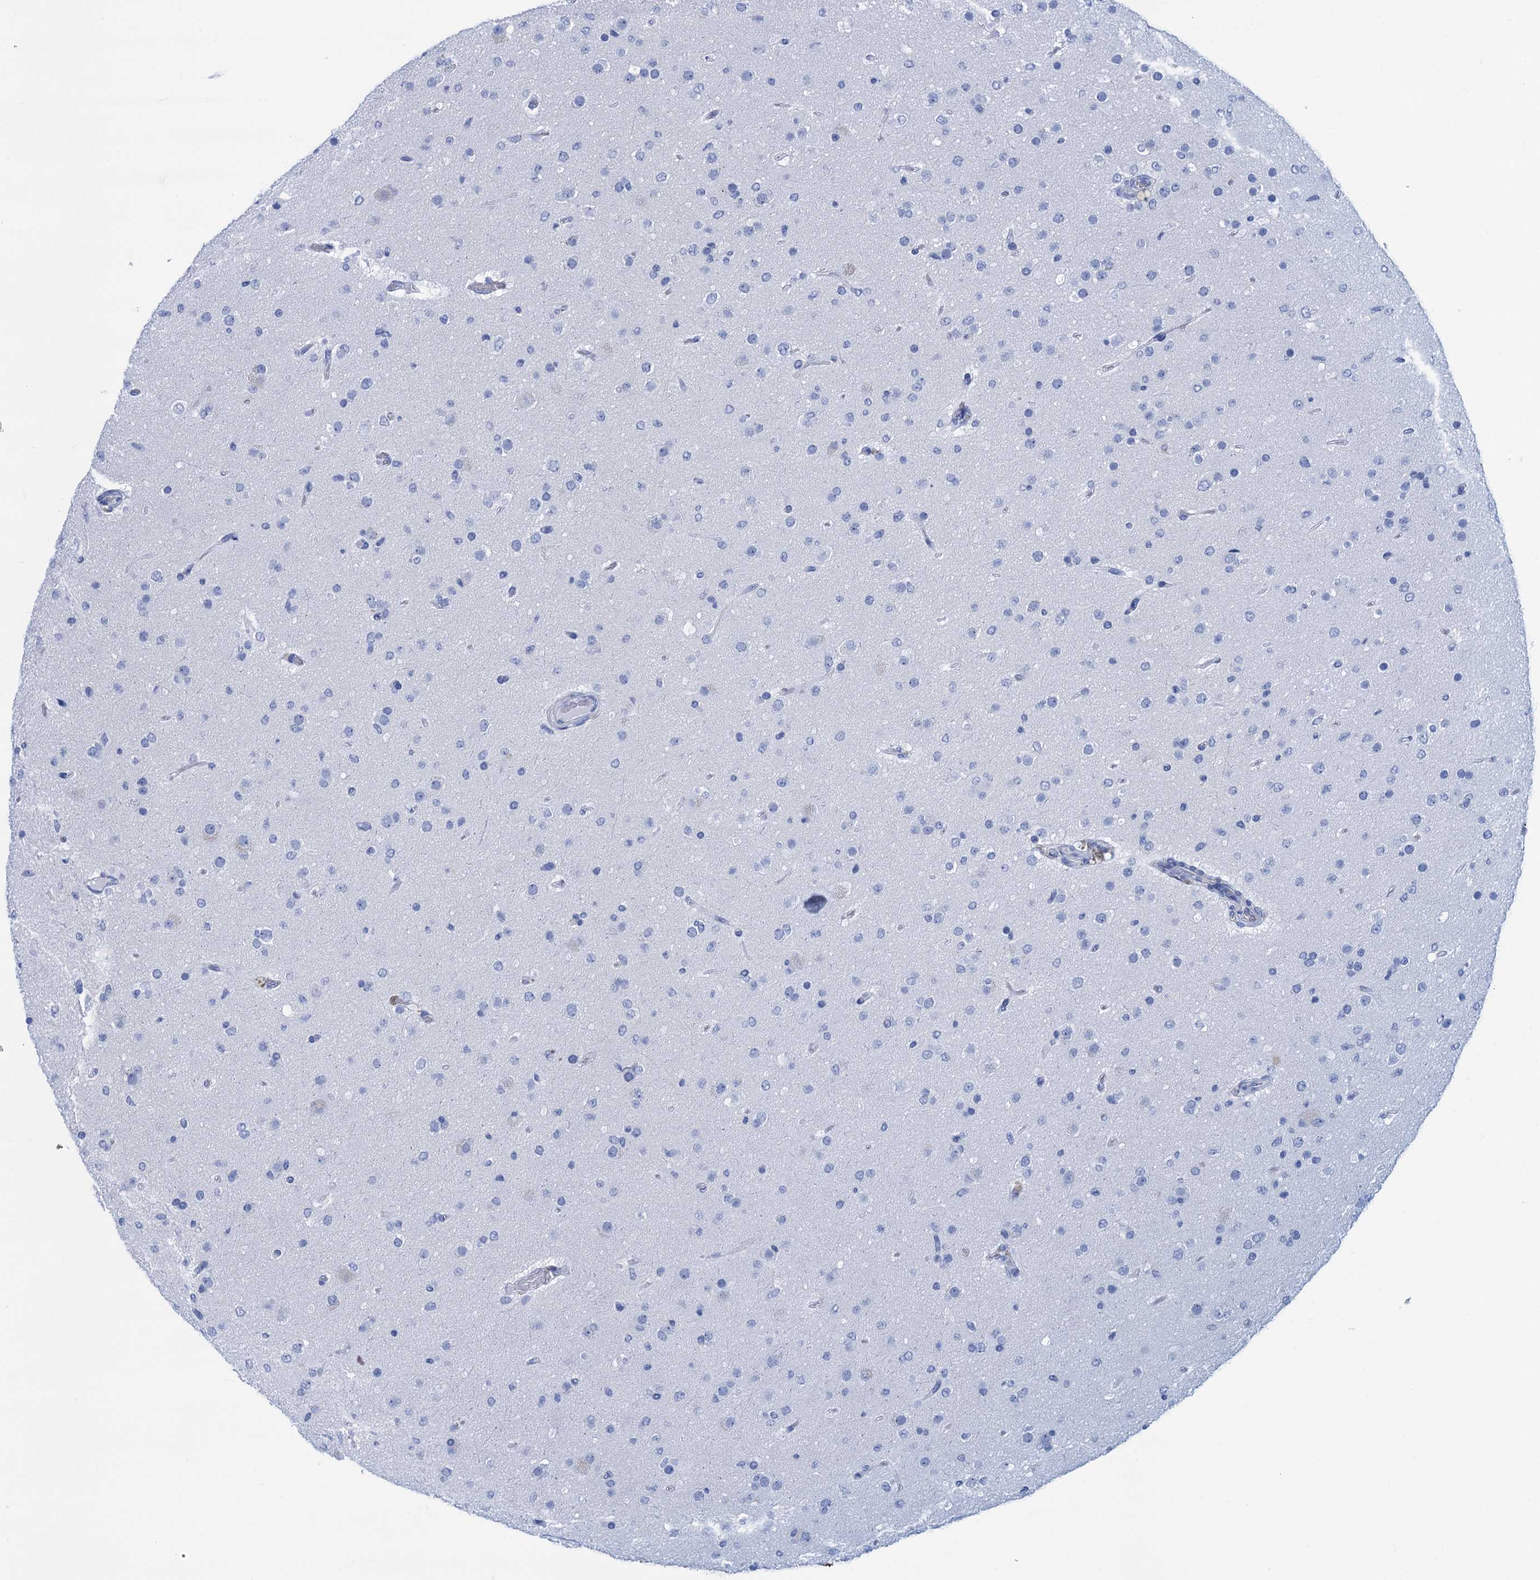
{"staining": {"intensity": "negative", "quantity": "none", "location": "none"}, "tissue": "glioma", "cell_type": "Tumor cells", "image_type": "cancer", "snomed": [{"axis": "morphology", "description": "Glioma, malignant, Low grade"}, {"axis": "topography", "description": "Brain"}], "caption": "The immunohistochemistry (IHC) image has no significant staining in tumor cells of low-grade glioma (malignant) tissue.", "gene": "CALML5", "patient": {"sex": "male", "age": 65}}